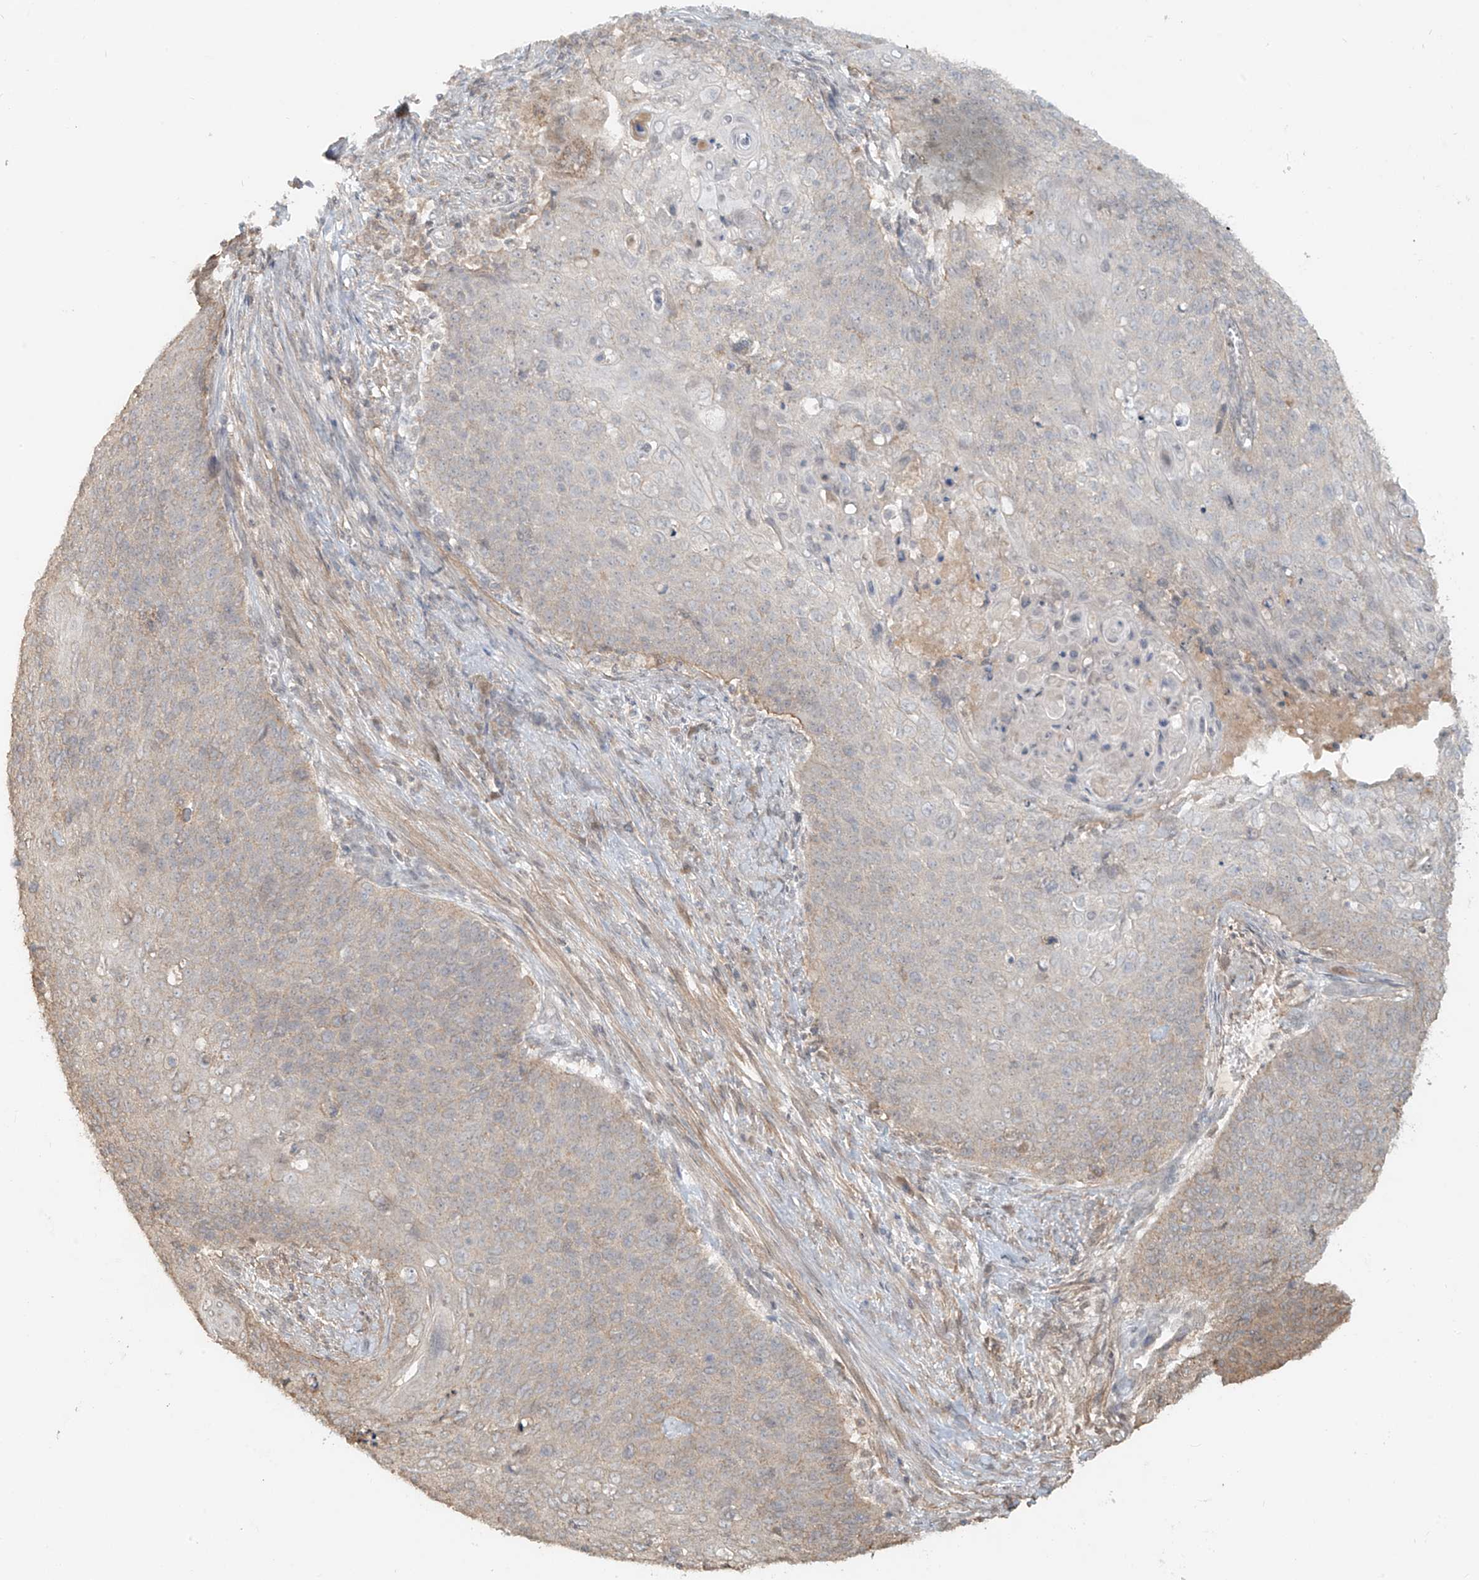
{"staining": {"intensity": "weak", "quantity": "<25%", "location": "cytoplasmic/membranous"}, "tissue": "cervical cancer", "cell_type": "Tumor cells", "image_type": "cancer", "snomed": [{"axis": "morphology", "description": "Squamous cell carcinoma, NOS"}, {"axis": "topography", "description": "Cervix"}], "caption": "The histopathology image reveals no staining of tumor cells in cervical squamous cell carcinoma.", "gene": "ABCD1", "patient": {"sex": "female", "age": 39}}